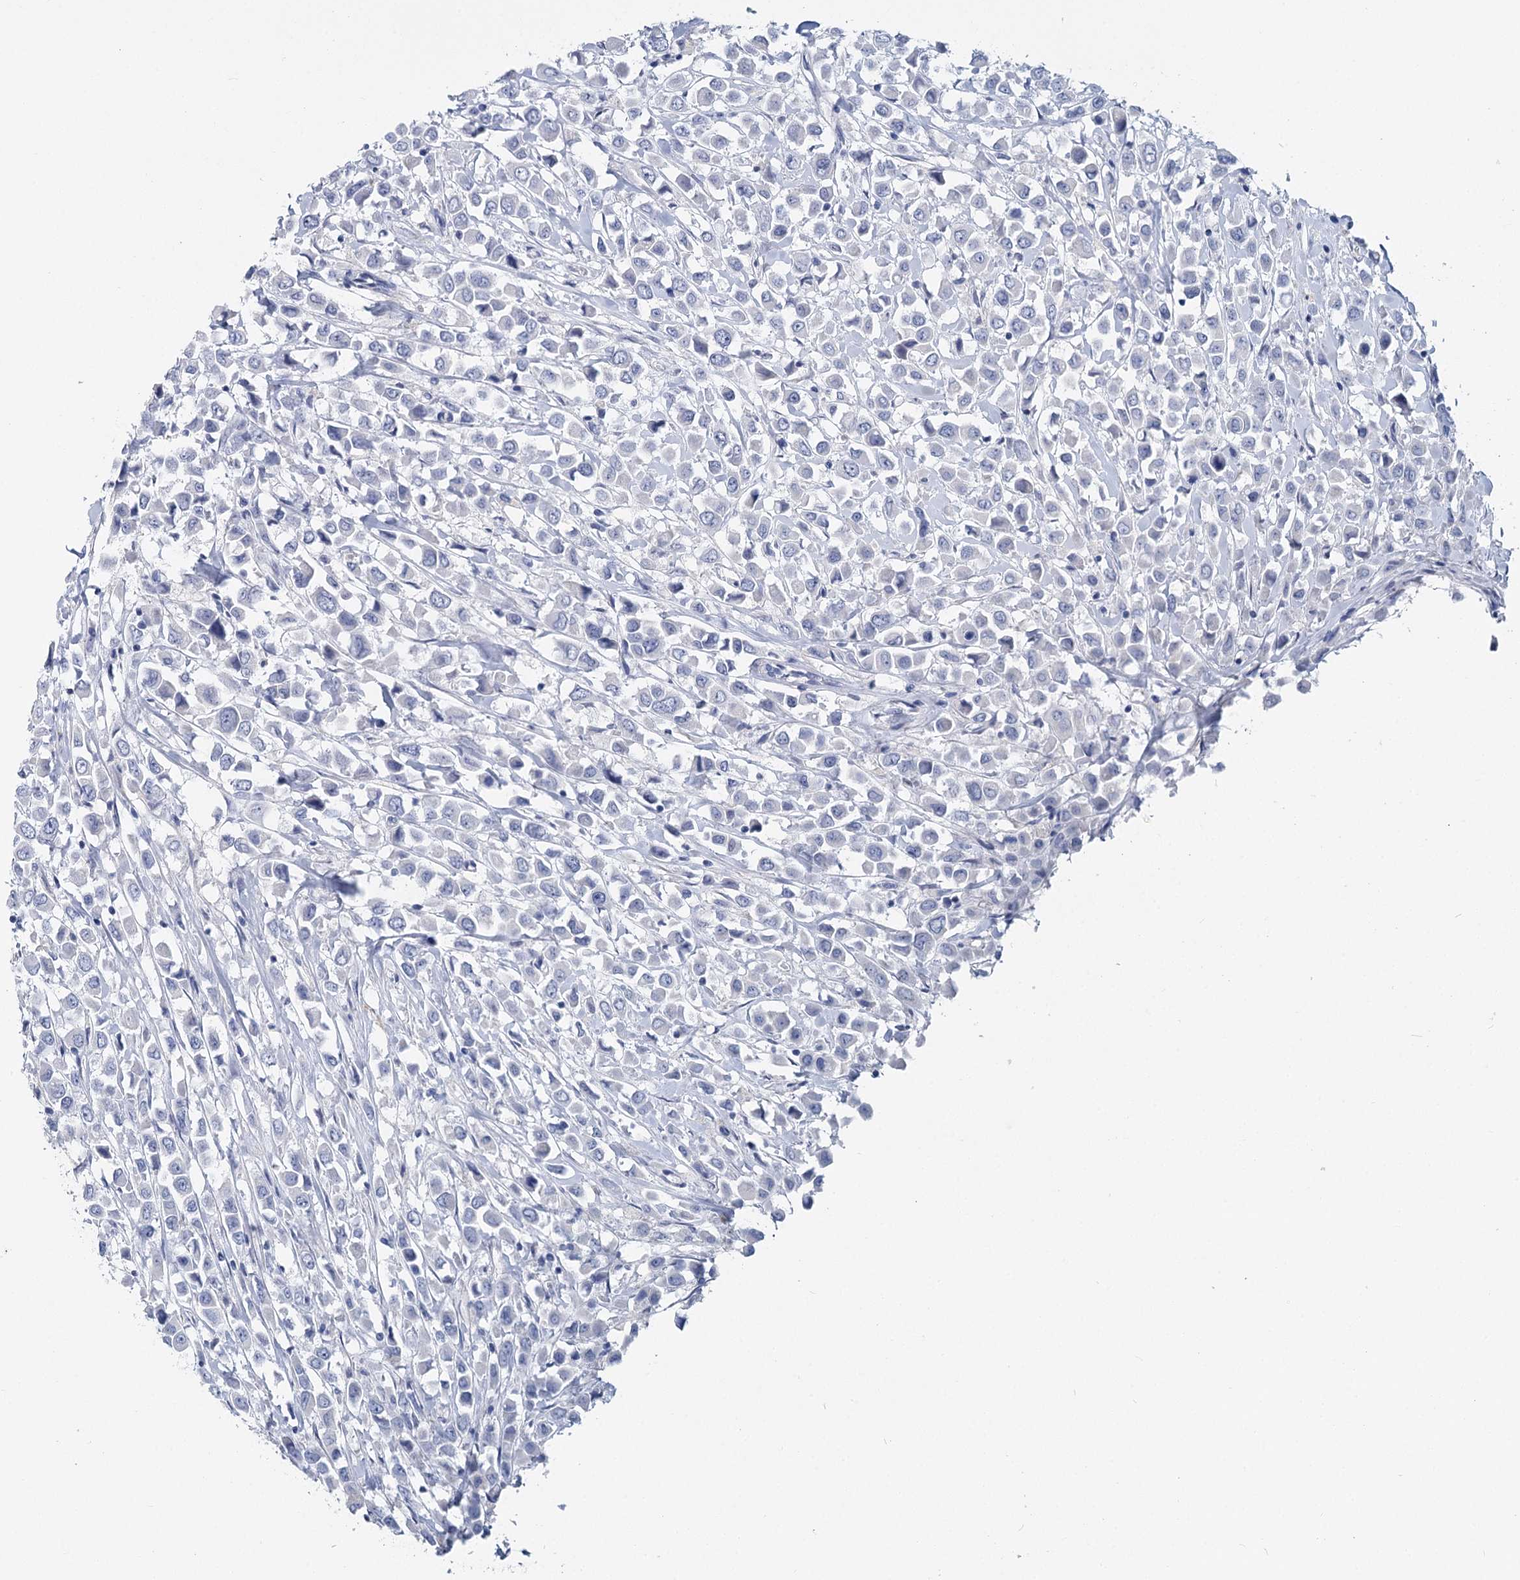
{"staining": {"intensity": "negative", "quantity": "none", "location": "none"}, "tissue": "breast cancer", "cell_type": "Tumor cells", "image_type": "cancer", "snomed": [{"axis": "morphology", "description": "Duct carcinoma"}, {"axis": "topography", "description": "Breast"}], "caption": "Immunohistochemical staining of human breast intraductal carcinoma reveals no significant staining in tumor cells.", "gene": "METTL7B", "patient": {"sex": "female", "age": 61}}